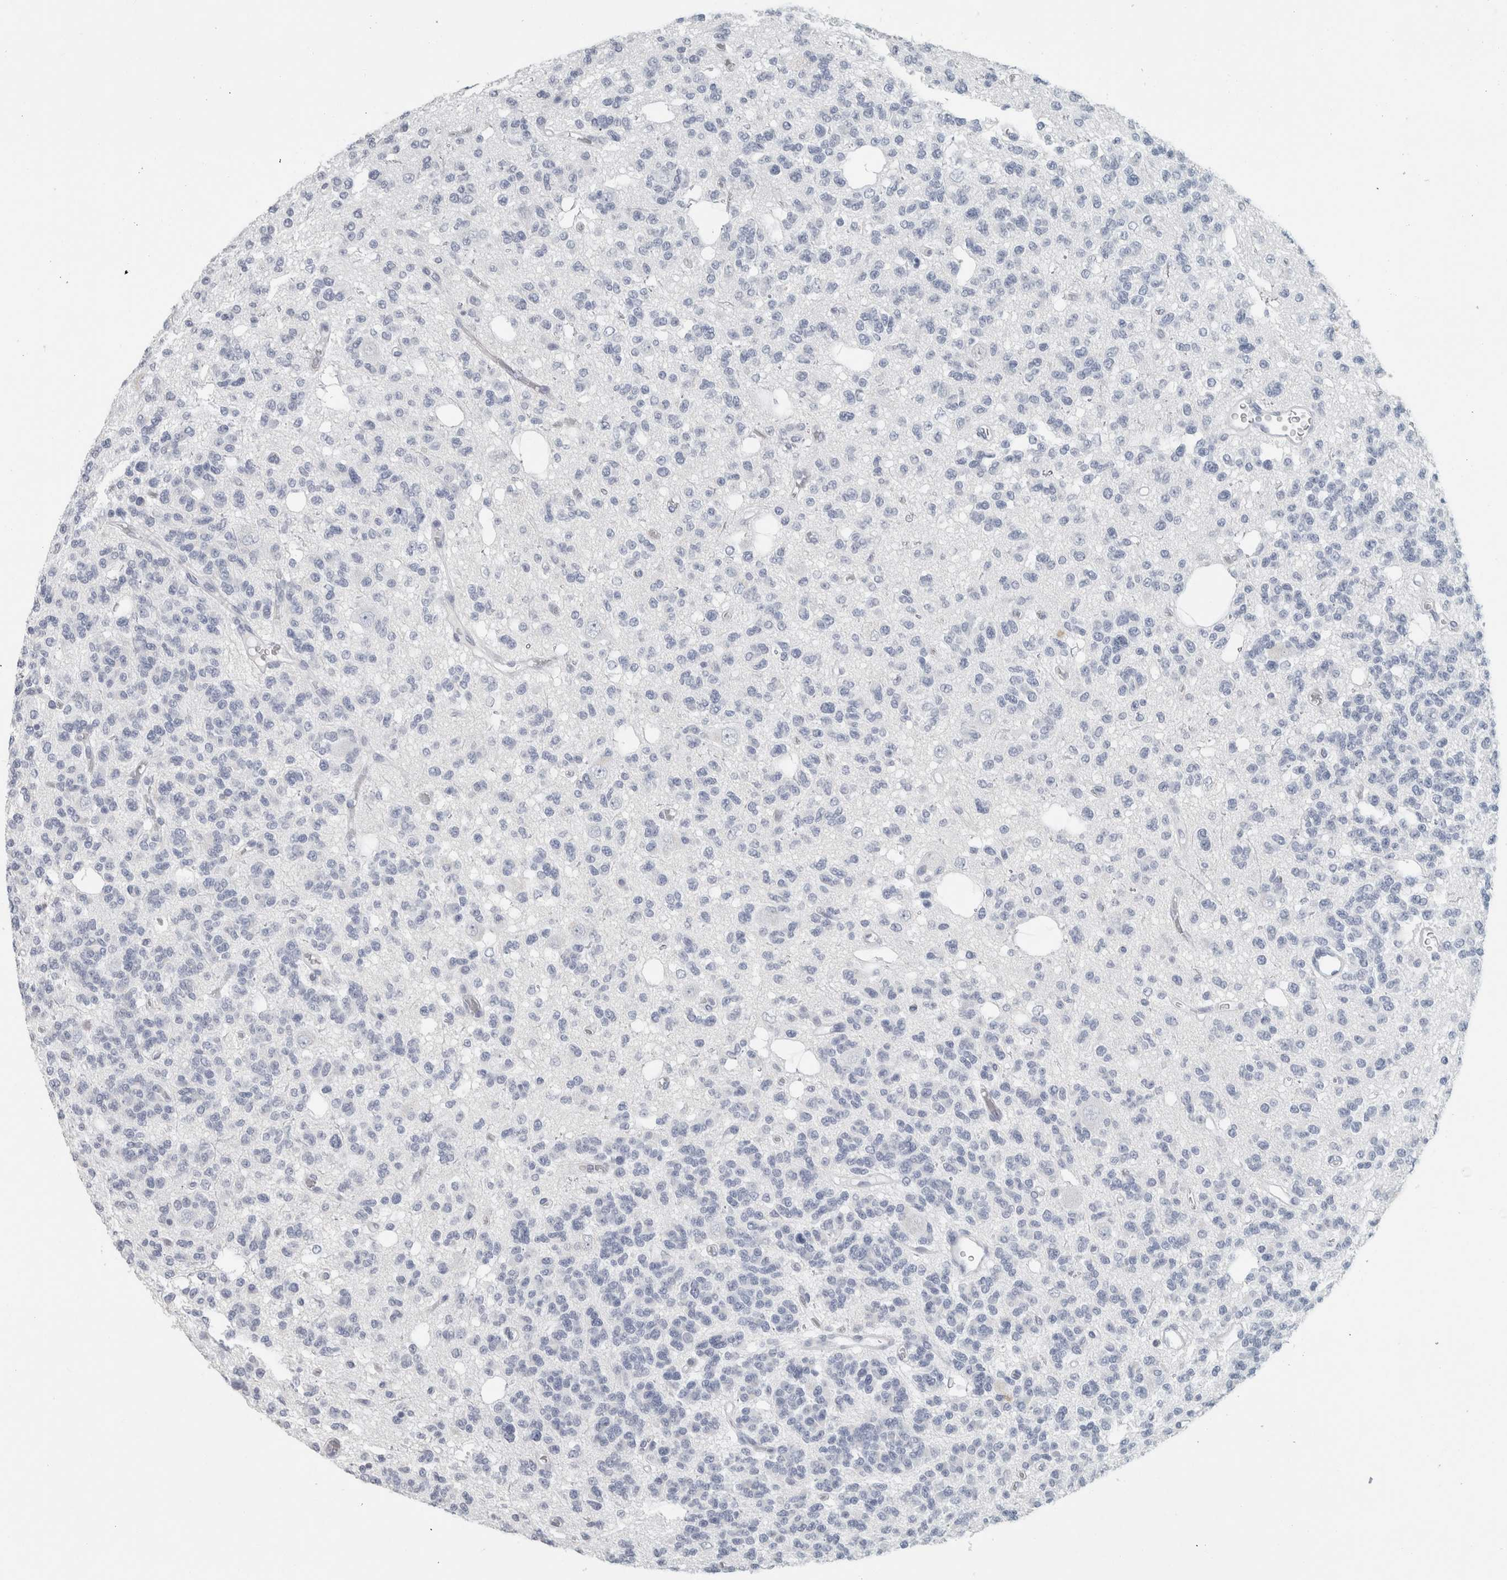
{"staining": {"intensity": "negative", "quantity": "none", "location": "none"}, "tissue": "glioma", "cell_type": "Tumor cells", "image_type": "cancer", "snomed": [{"axis": "morphology", "description": "Glioma, malignant, Low grade"}, {"axis": "topography", "description": "Brain"}], "caption": "IHC histopathology image of neoplastic tissue: glioma stained with DAB reveals no significant protein staining in tumor cells. (Immunohistochemistry (ihc), brightfield microscopy, high magnification).", "gene": "SLC28A3", "patient": {"sex": "male", "age": 38}}